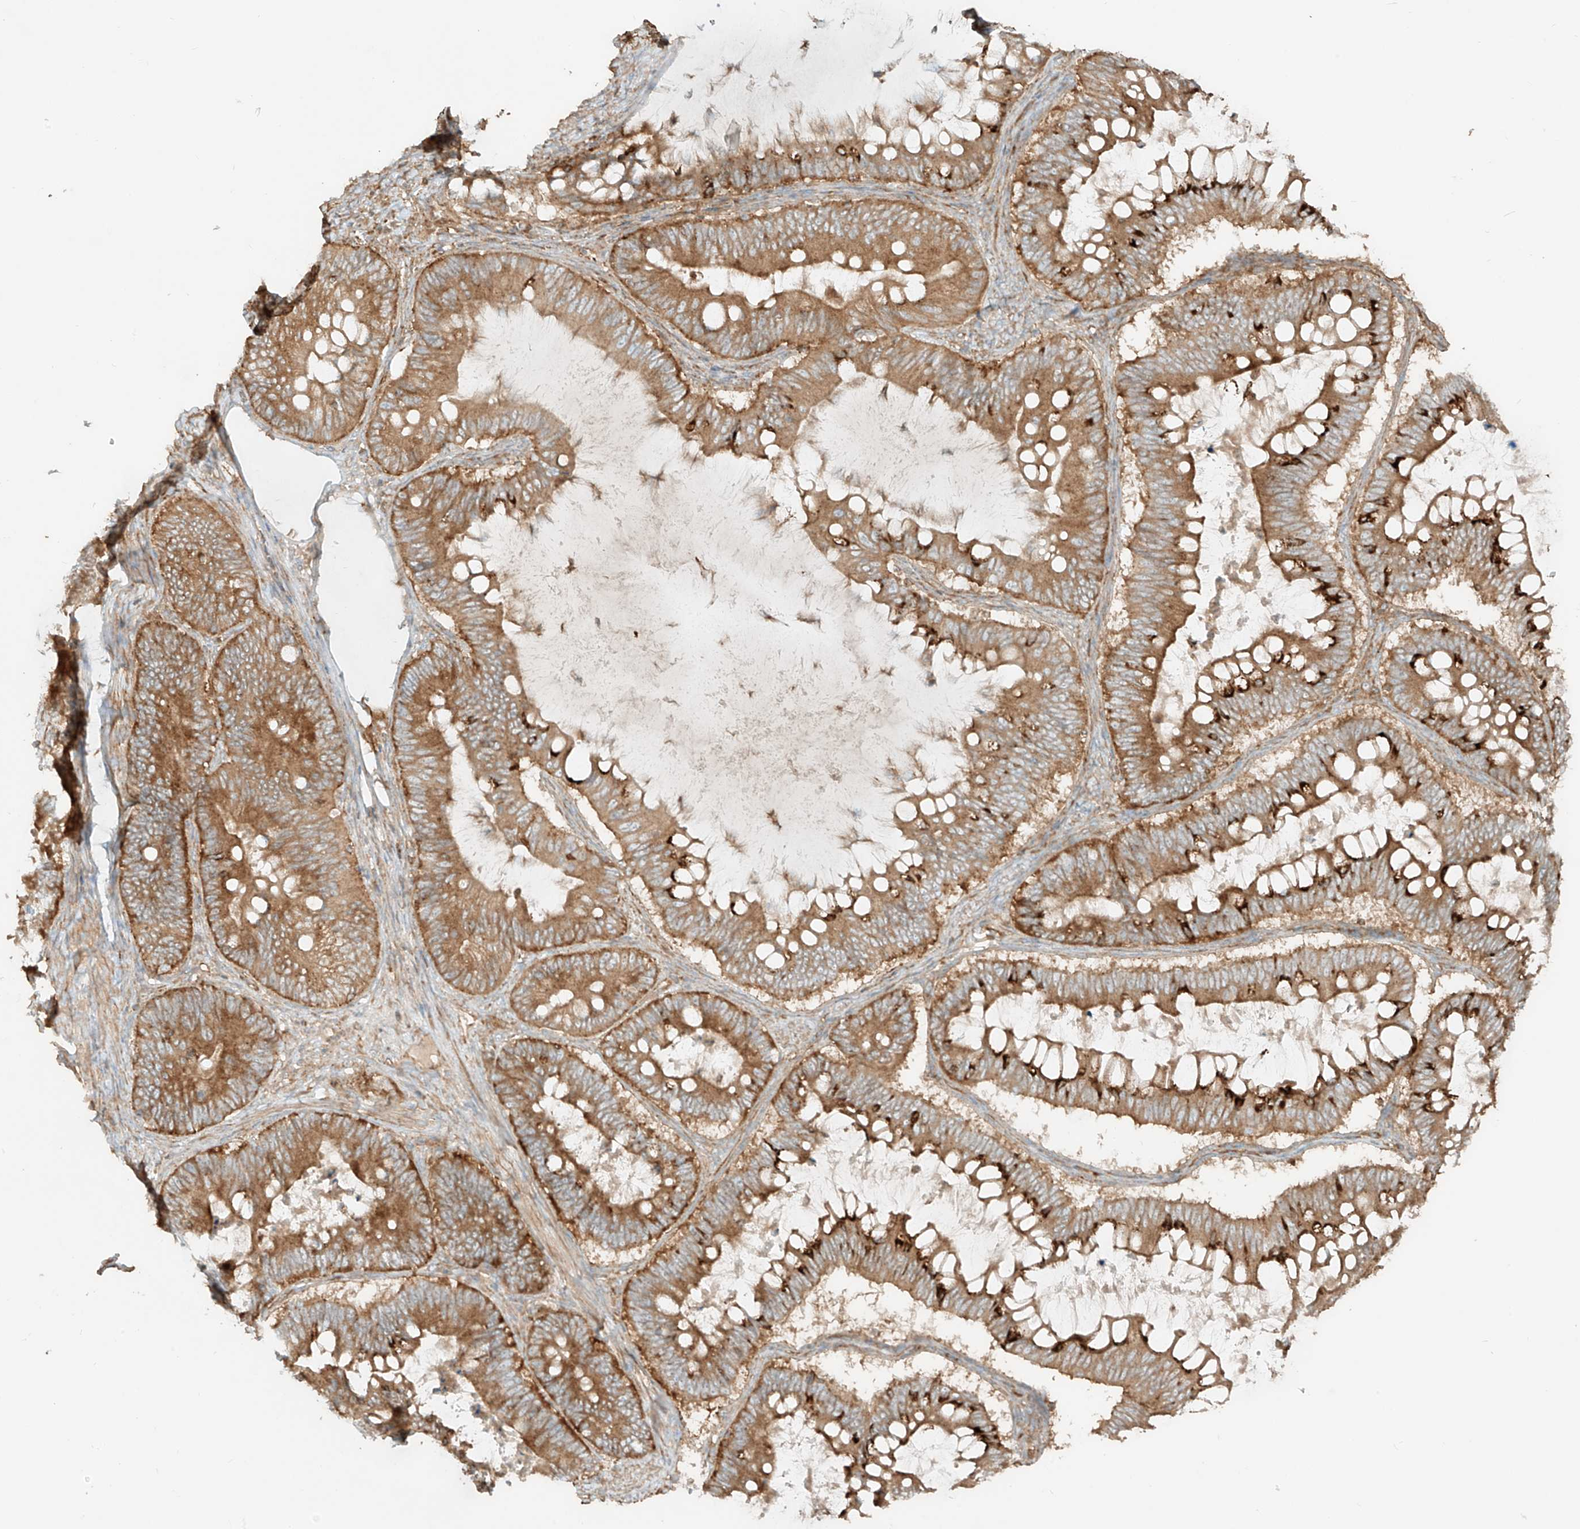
{"staining": {"intensity": "moderate", "quantity": ">75%", "location": "cytoplasmic/membranous"}, "tissue": "ovarian cancer", "cell_type": "Tumor cells", "image_type": "cancer", "snomed": [{"axis": "morphology", "description": "Cystadenocarcinoma, mucinous, NOS"}, {"axis": "topography", "description": "Ovary"}], "caption": "Ovarian cancer (mucinous cystadenocarcinoma) tissue reveals moderate cytoplasmic/membranous expression in approximately >75% of tumor cells", "gene": "CCDC115", "patient": {"sex": "female", "age": 61}}